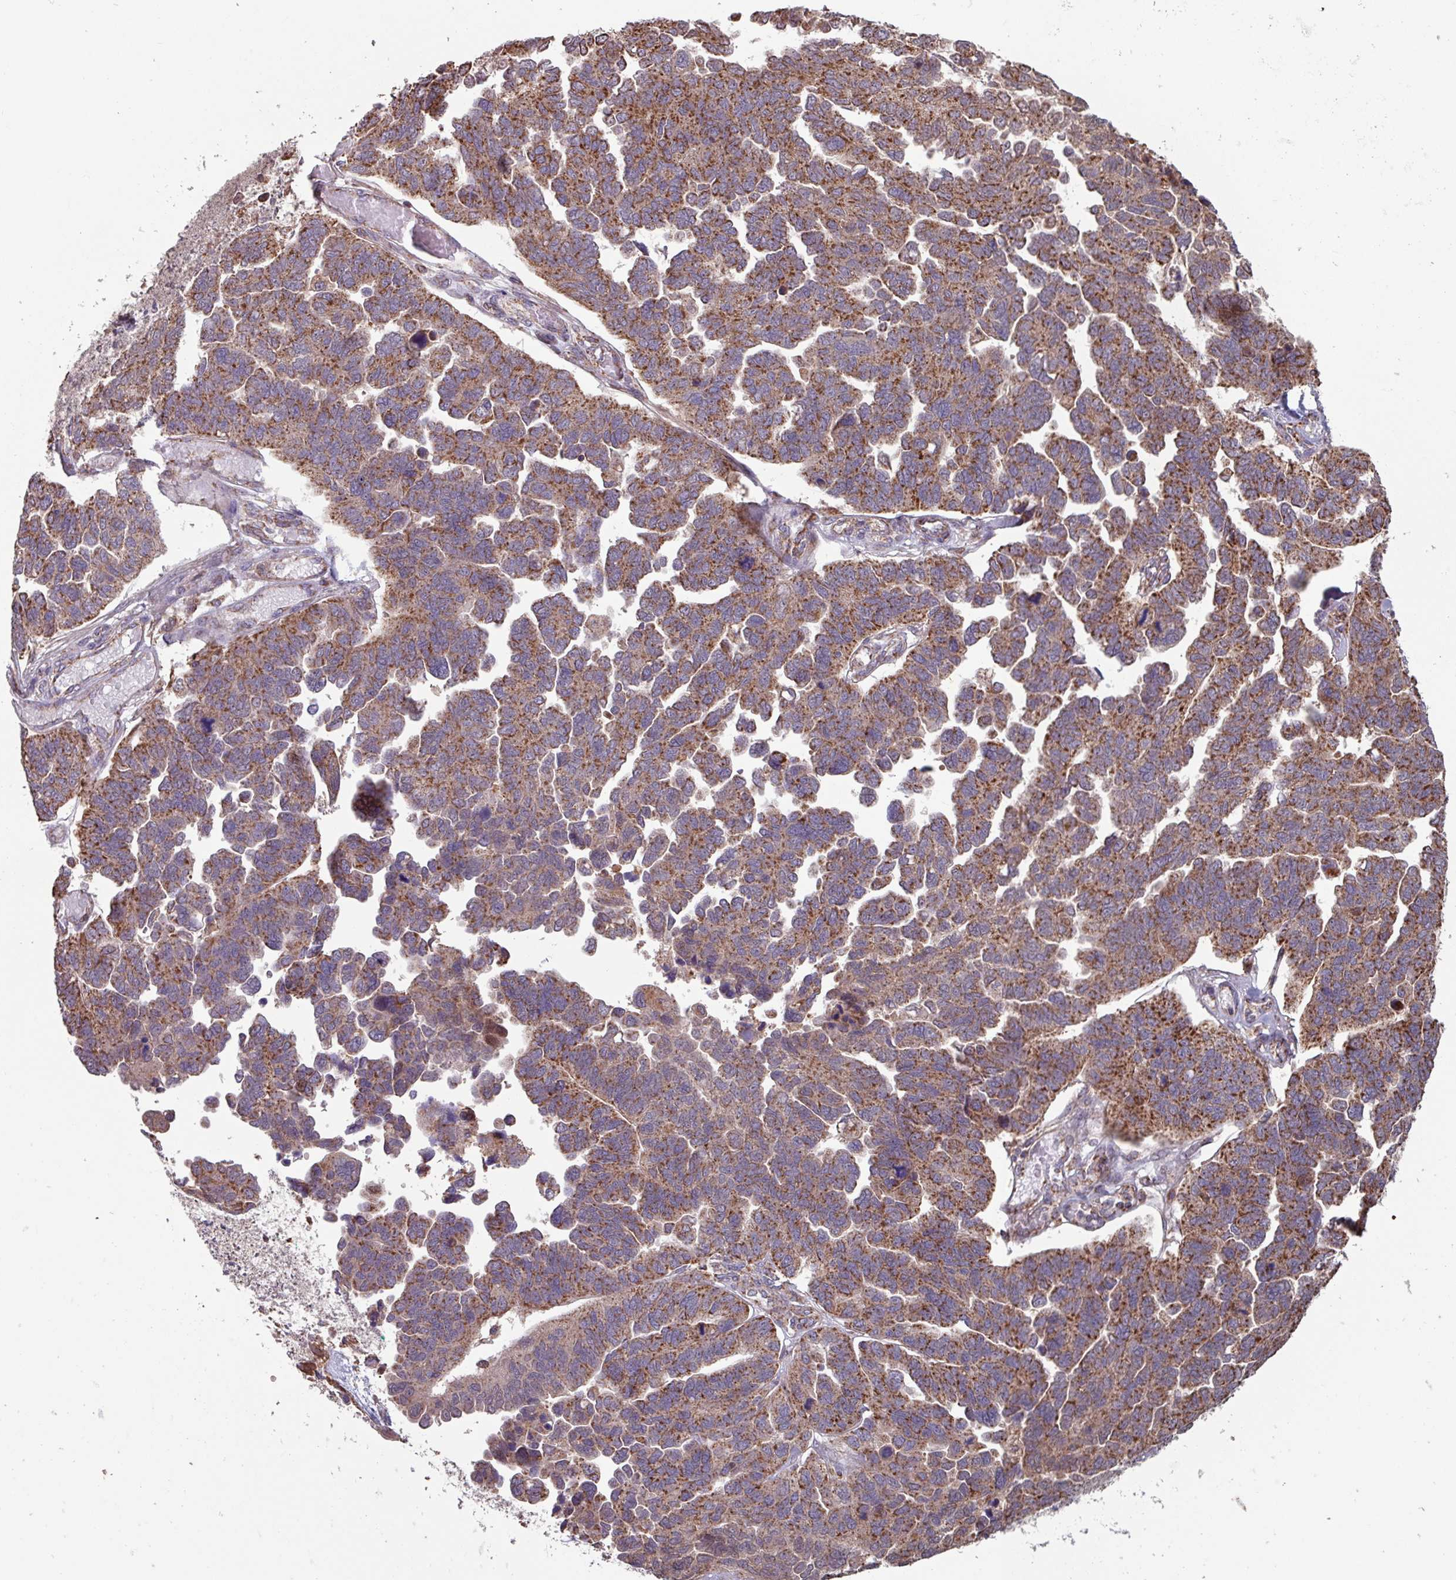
{"staining": {"intensity": "moderate", "quantity": ">75%", "location": "cytoplasmic/membranous"}, "tissue": "ovarian cancer", "cell_type": "Tumor cells", "image_type": "cancer", "snomed": [{"axis": "morphology", "description": "Cystadenocarcinoma, serous, NOS"}, {"axis": "topography", "description": "Ovary"}], "caption": "A brown stain labels moderate cytoplasmic/membranous positivity of a protein in ovarian cancer tumor cells. (Stains: DAB in brown, nuclei in blue, Microscopy: brightfield microscopy at high magnification).", "gene": "COX7C", "patient": {"sex": "female", "age": 64}}